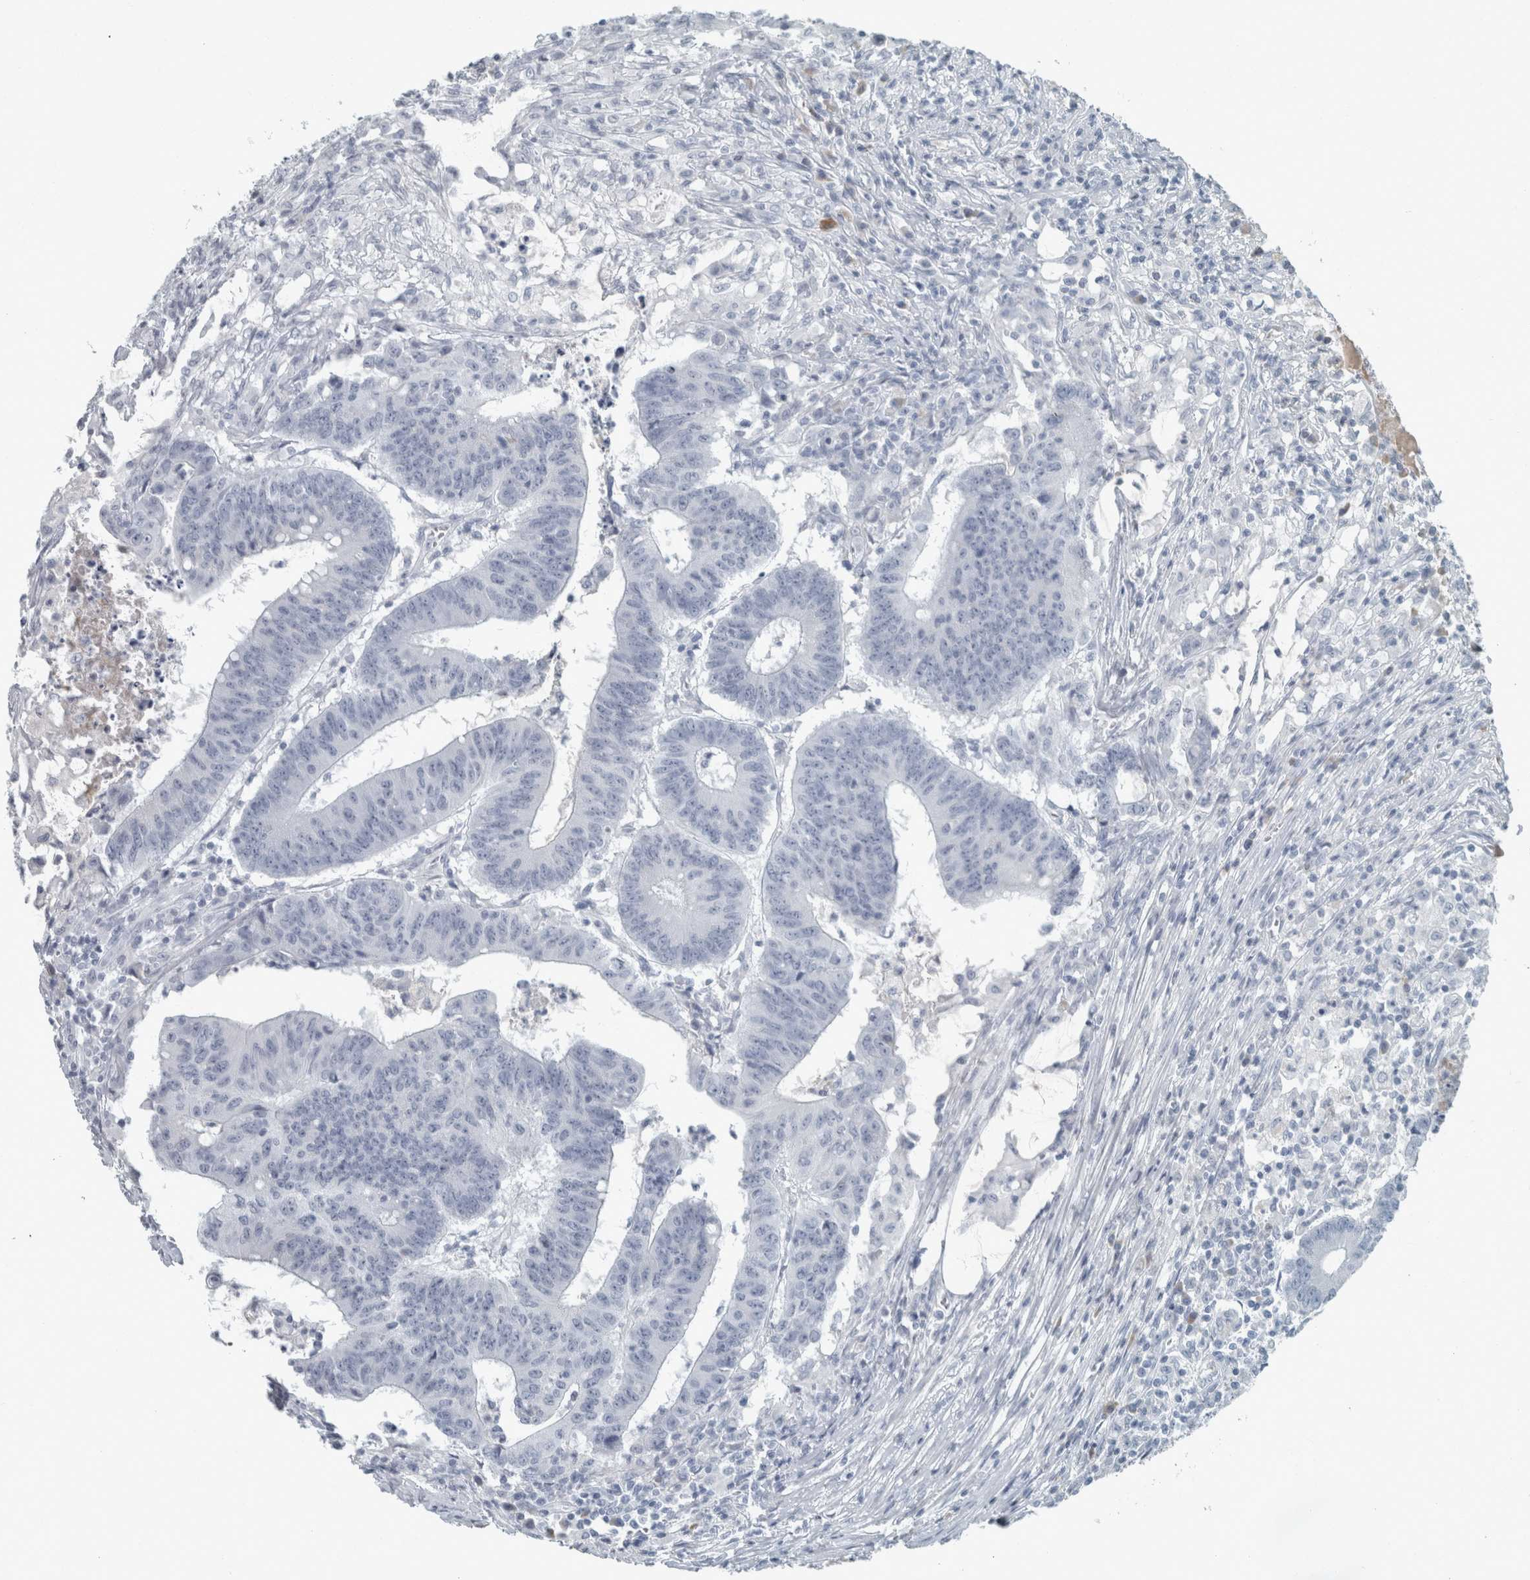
{"staining": {"intensity": "negative", "quantity": "none", "location": "none"}, "tissue": "colorectal cancer", "cell_type": "Tumor cells", "image_type": "cancer", "snomed": [{"axis": "morphology", "description": "Adenocarcinoma, NOS"}, {"axis": "topography", "description": "Colon"}], "caption": "A high-resolution image shows IHC staining of colorectal cancer, which displays no significant expression in tumor cells. (Immunohistochemistry (ihc), brightfield microscopy, high magnification).", "gene": "CHL1", "patient": {"sex": "male", "age": 45}}